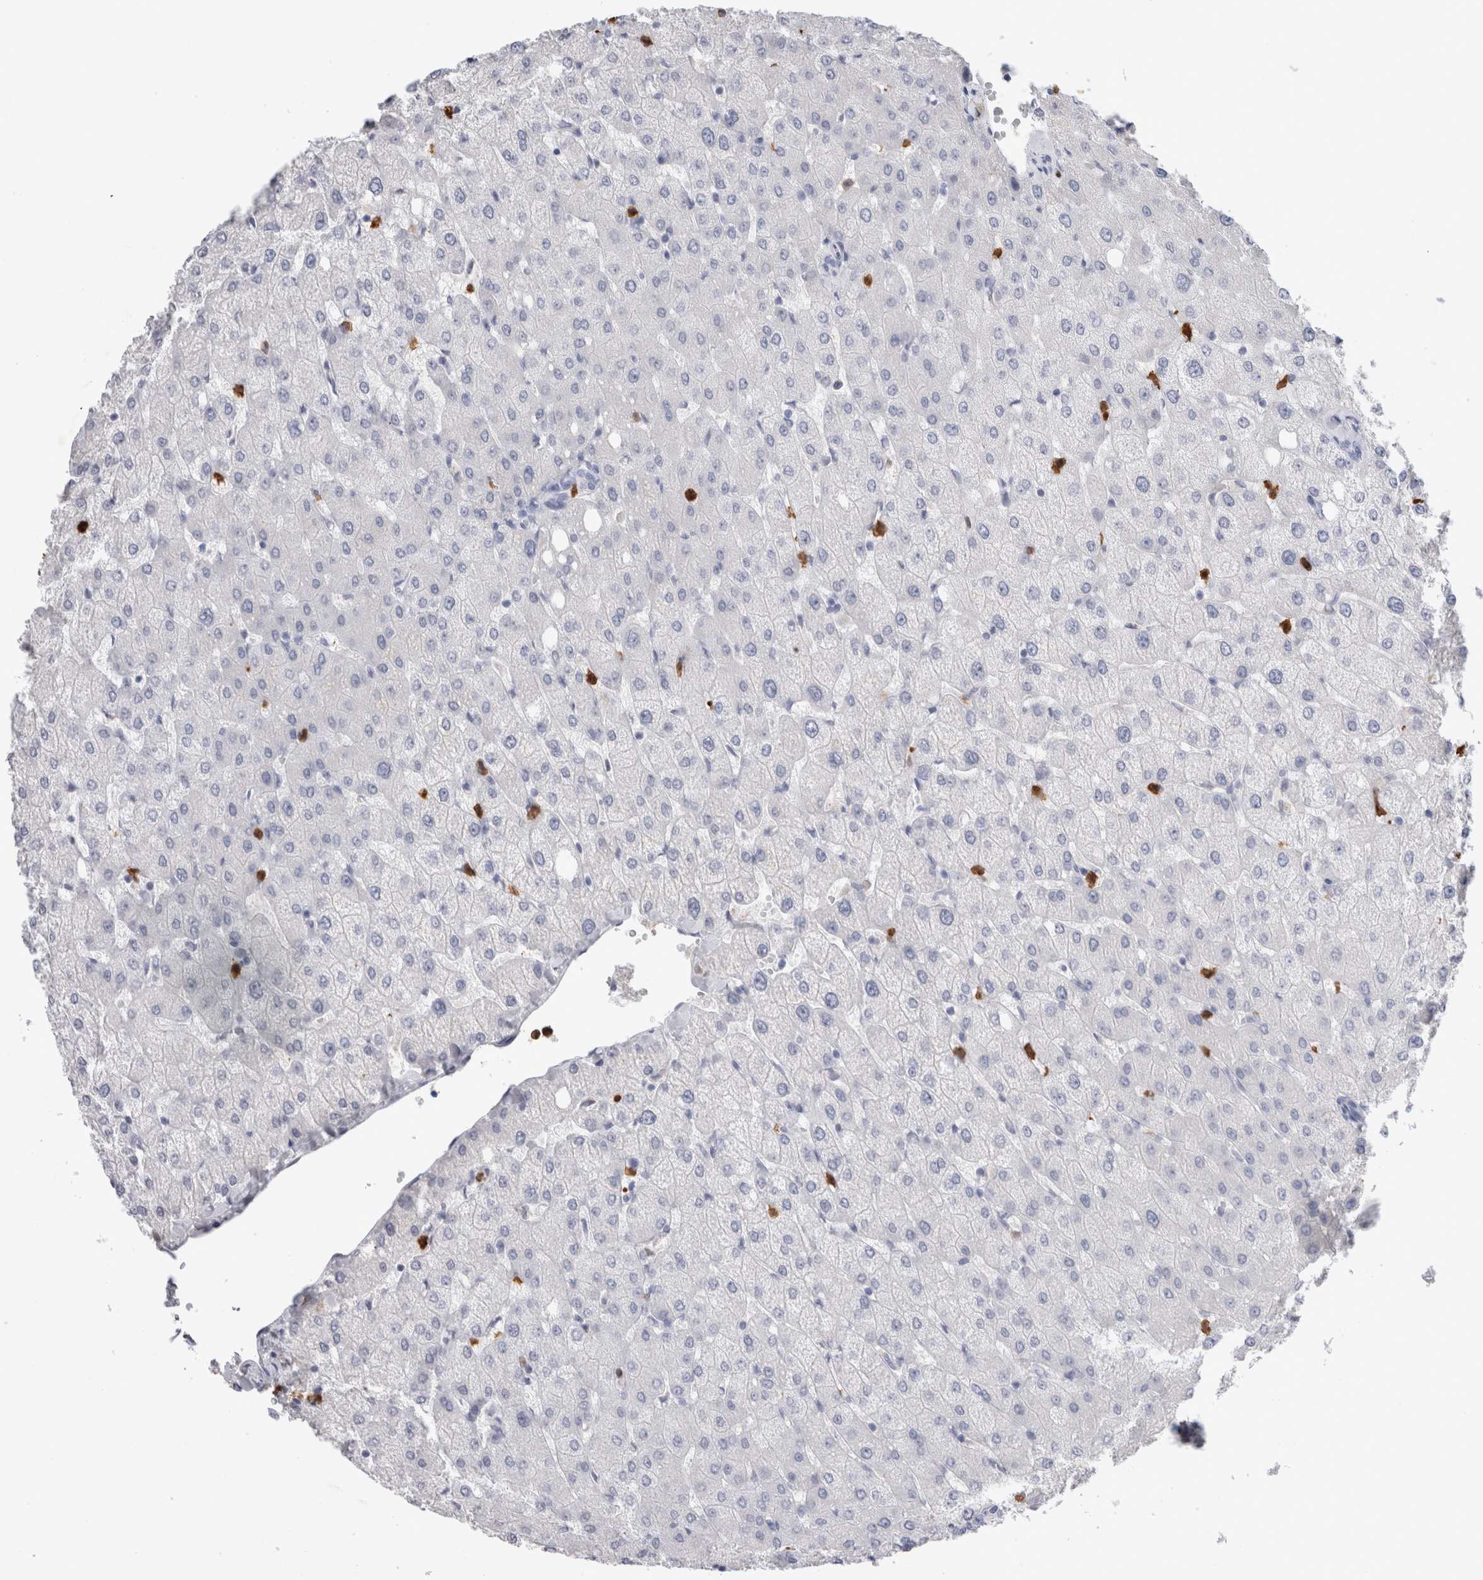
{"staining": {"intensity": "negative", "quantity": "none", "location": "none"}, "tissue": "liver", "cell_type": "Cholangiocytes", "image_type": "normal", "snomed": [{"axis": "morphology", "description": "Normal tissue, NOS"}, {"axis": "topography", "description": "Liver"}], "caption": "Immunohistochemical staining of benign human liver exhibits no significant staining in cholangiocytes.", "gene": "S100A12", "patient": {"sex": "female", "age": 54}}